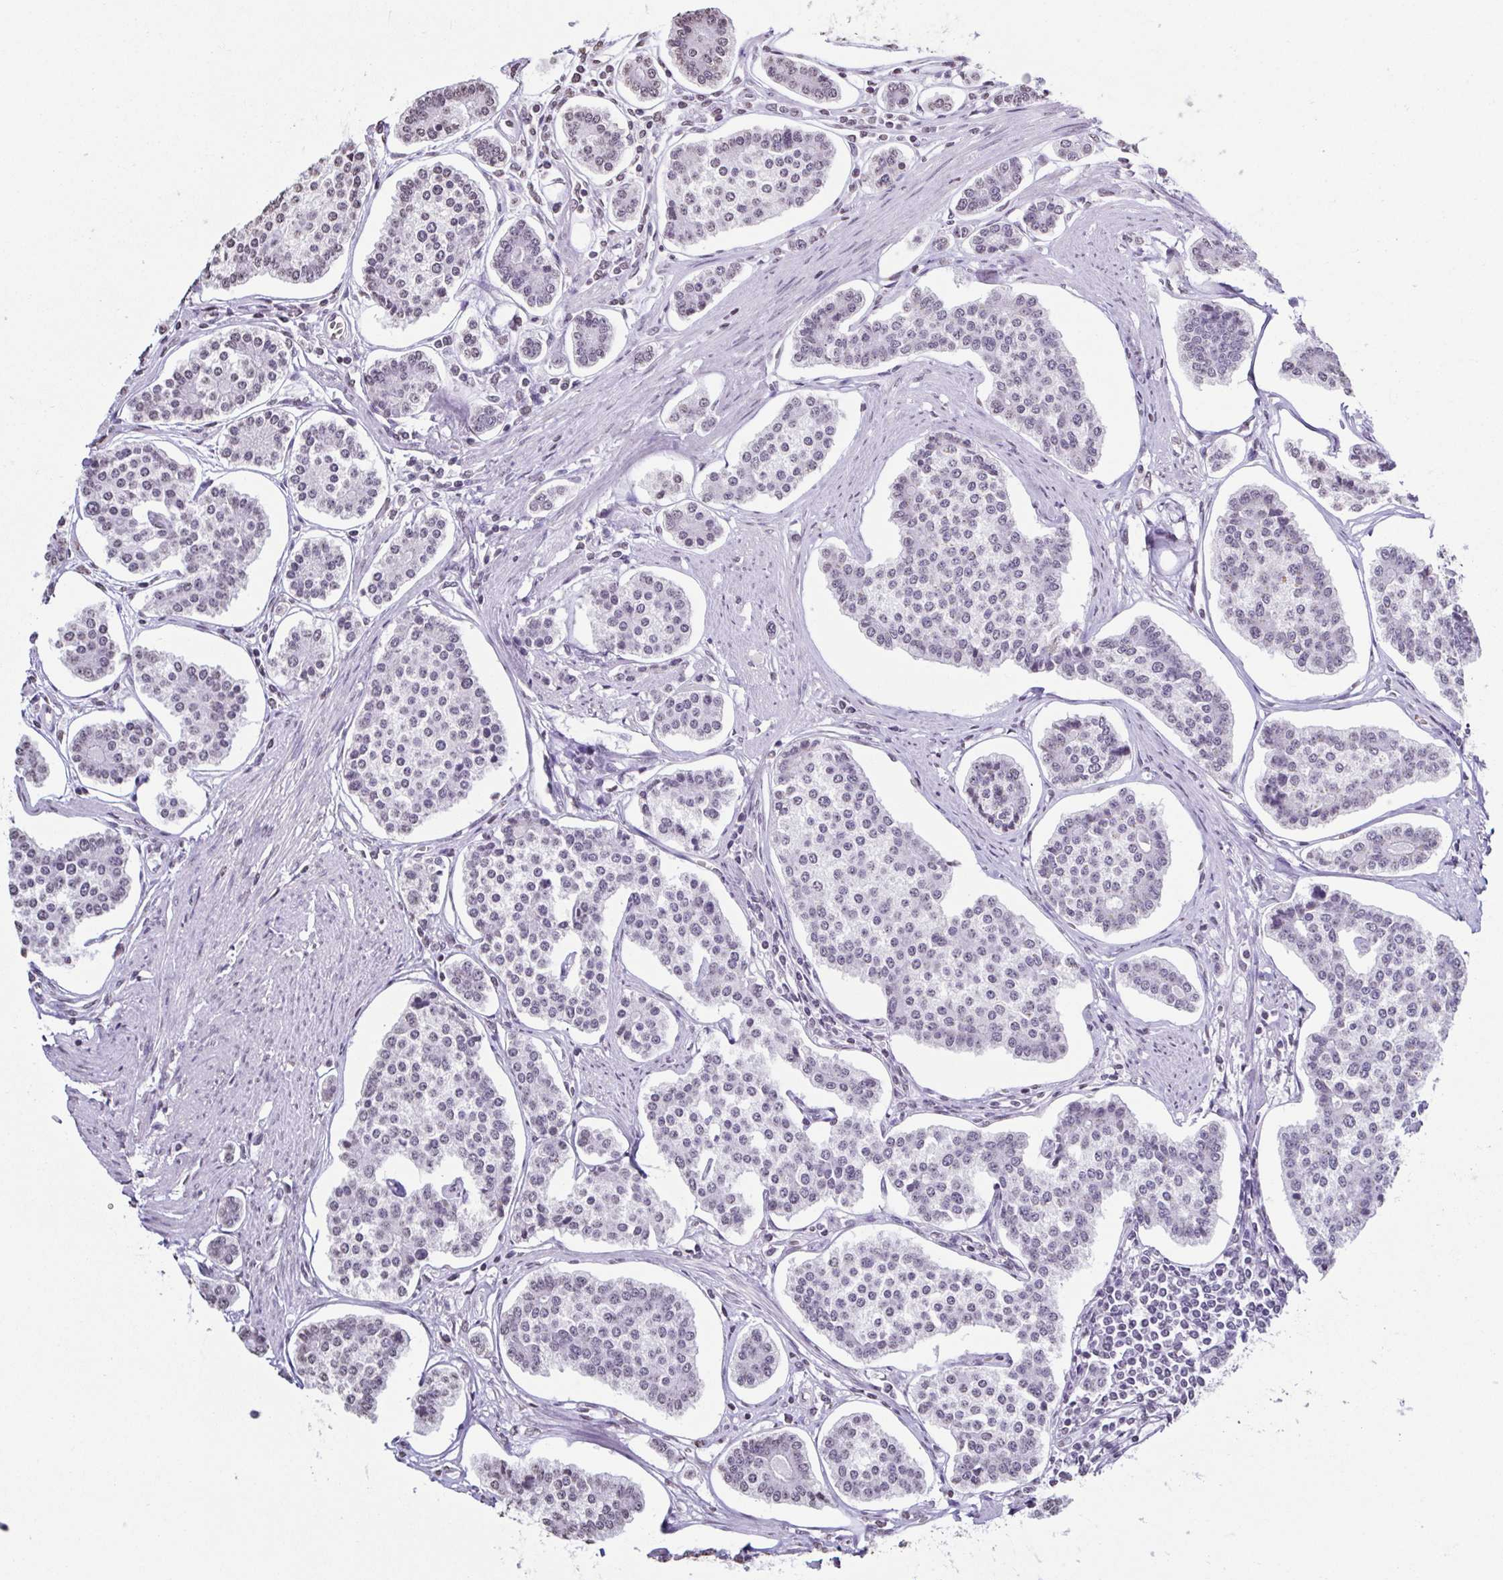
{"staining": {"intensity": "negative", "quantity": "none", "location": "none"}, "tissue": "carcinoid", "cell_type": "Tumor cells", "image_type": "cancer", "snomed": [{"axis": "morphology", "description": "Carcinoid, malignant, NOS"}, {"axis": "topography", "description": "Small intestine"}], "caption": "Malignant carcinoid was stained to show a protein in brown. There is no significant staining in tumor cells.", "gene": "VCY1B", "patient": {"sex": "female", "age": 65}}